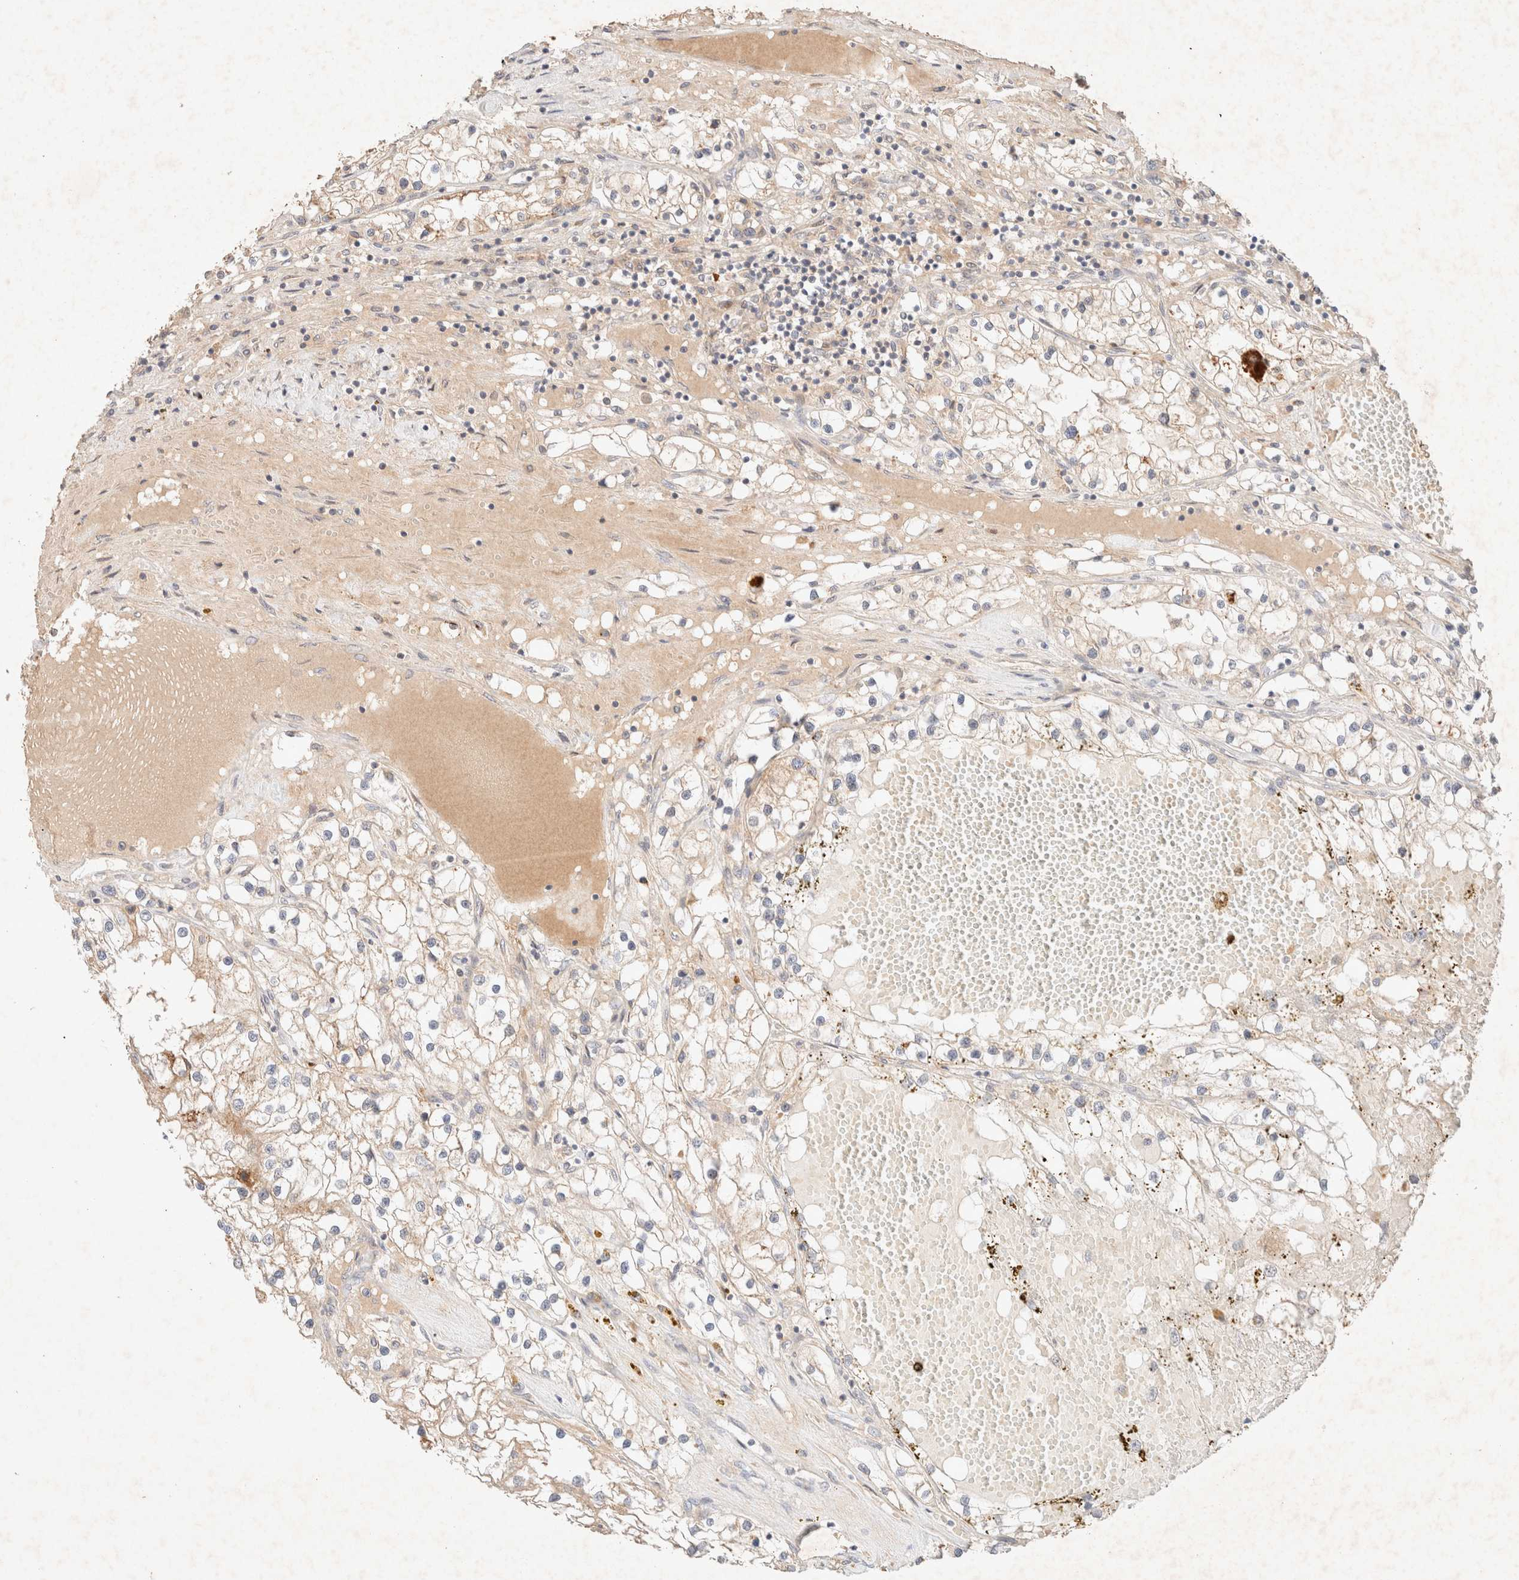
{"staining": {"intensity": "weak", "quantity": "<25%", "location": "cytoplasmic/membranous"}, "tissue": "renal cancer", "cell_type": "Tumor cells", "image_type": "cancer", "snomed": [{"axis": "morphology", "description": "Adenocarcinoma, NOS"}, {"axis": "topography", "description": "Kidney"}], "caption": "Tumor cells are negative for protein expression in human renal adenocarcinoma. (Immunohistochemistry (ihc), brightfield microscopy, high magnification).", "gene": "SARM1", "patient": {"sex": "male", "age": 68}}